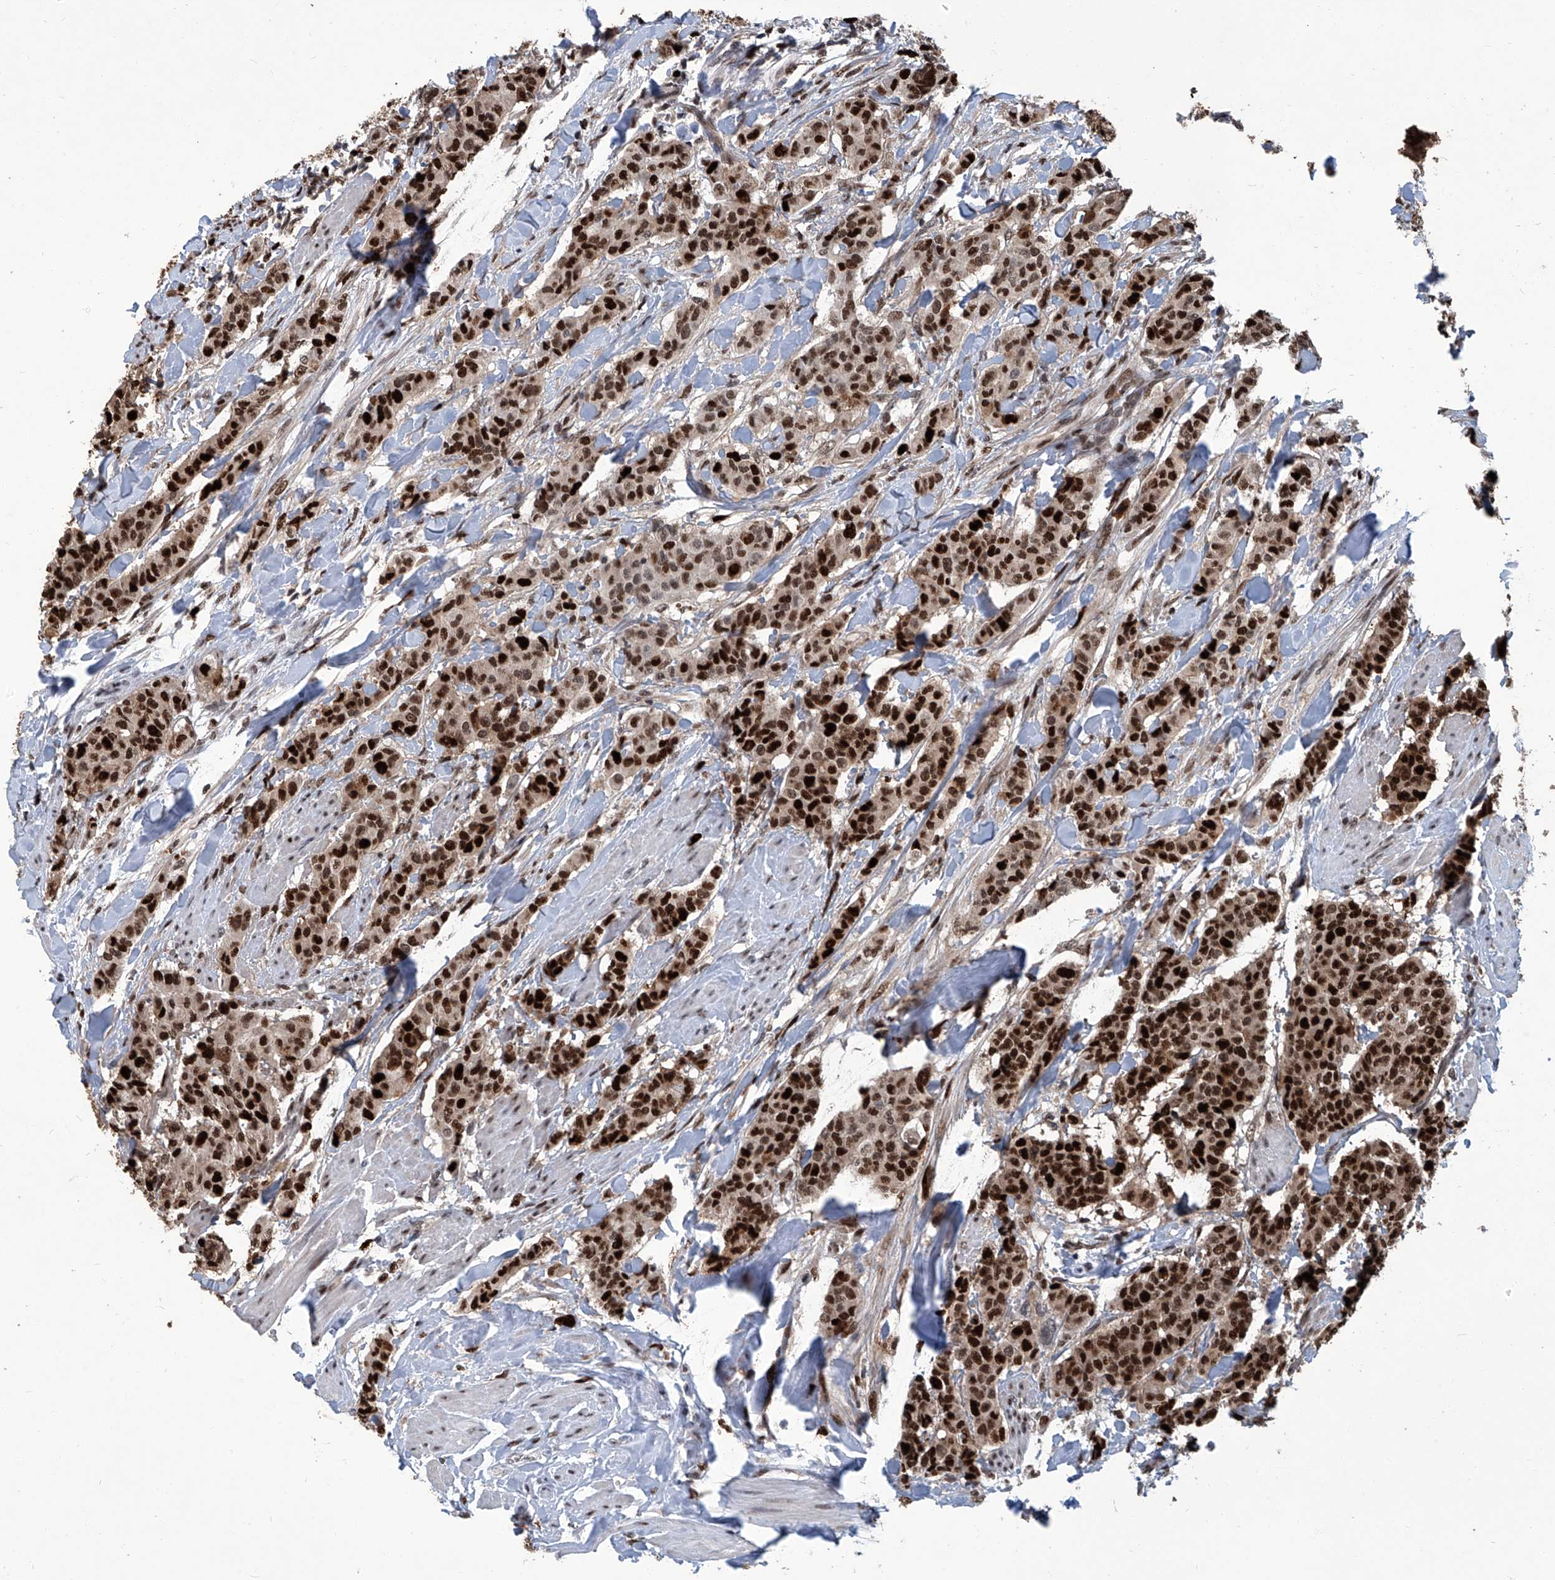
{"staining": {"intensity": "strong", "quantity": ">75%", "location": "nuclear"}, "tissue": "breast cancer", "cell_type": "Tumor cells", "image_type": "cancer", "snomed": [{"axis": "morphology", "description": "Duct carcinoma"}, {"axis": "topography", "description": "Breast"}], "caption": "IHC staining of breast cancer (infiltrating ductal carcinoma), which demonstrates high levels of strong nuclear staining in approximately >75% of tumor cells indicating strong nuclear protein staining. The staining was performed using DAB (3,3'-diaminobenzidine) (brown) for protein detection and nuclei were counterstained in hematoxylin (blue).", "gene": "PCNA", "patient": {"sex": "female", "age": 40}}